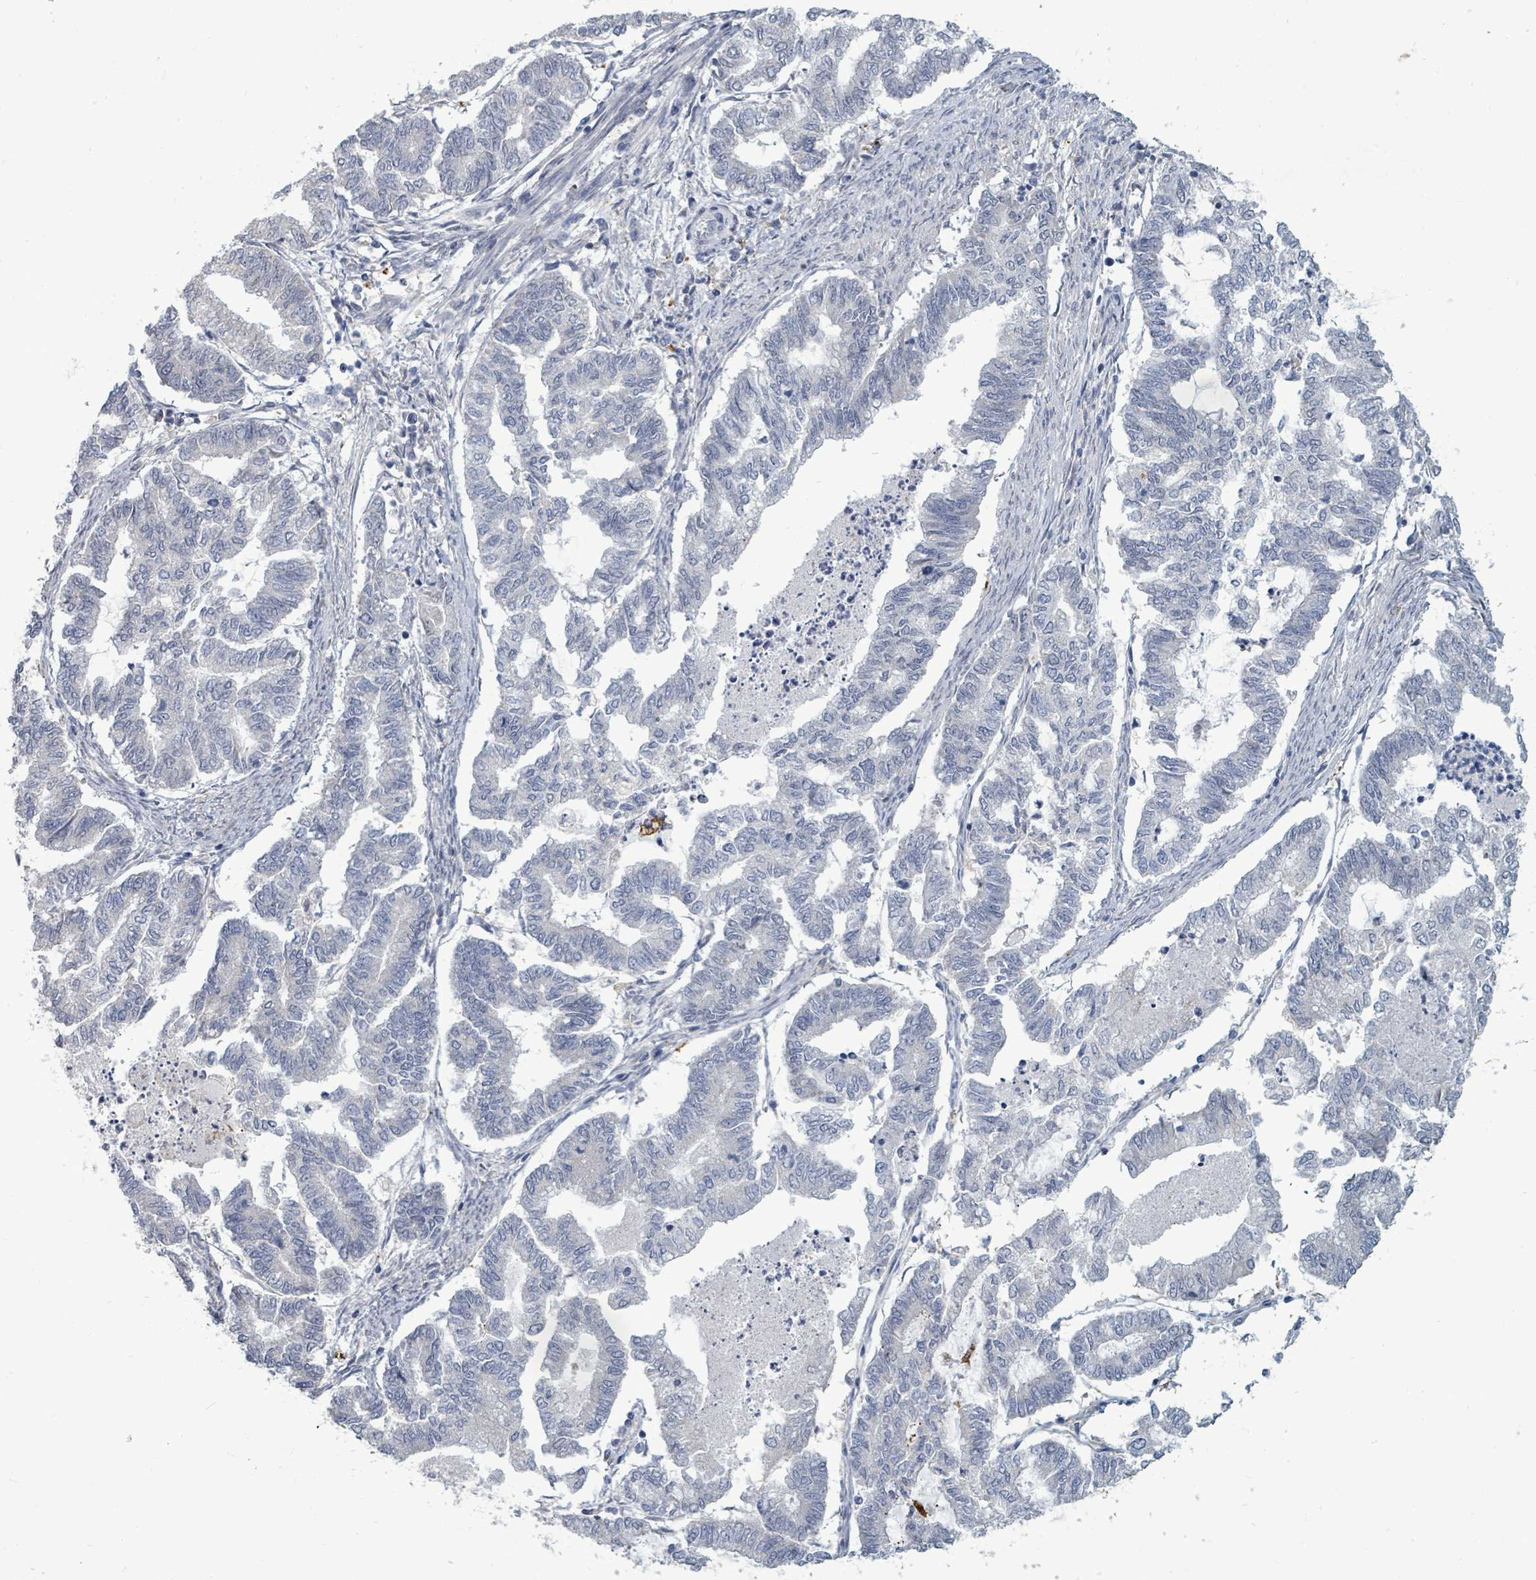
{"staining": {"intensity": "negative", "quantity": "none", "location": "none"}, "tissue": "endometrial cancer", "cell_type": "Tumor cells", "image_type": "cancer", "snomed": [{"axis": "morphology", "description": "Adenocarcinoma, NOS"}, {"axis": "topography", "description": "Endometrium"}], "caption": "High magnification brightfield microscopy of endometrial adenocarcinoma stained with DAB (3,3'-diaminobenzidine) (brown) and counterstained with hematoxylin (blue): tumor cells show no significant expression.", "gene": "TRDMT1", "patient": {"sex": "female", "age": 79}}